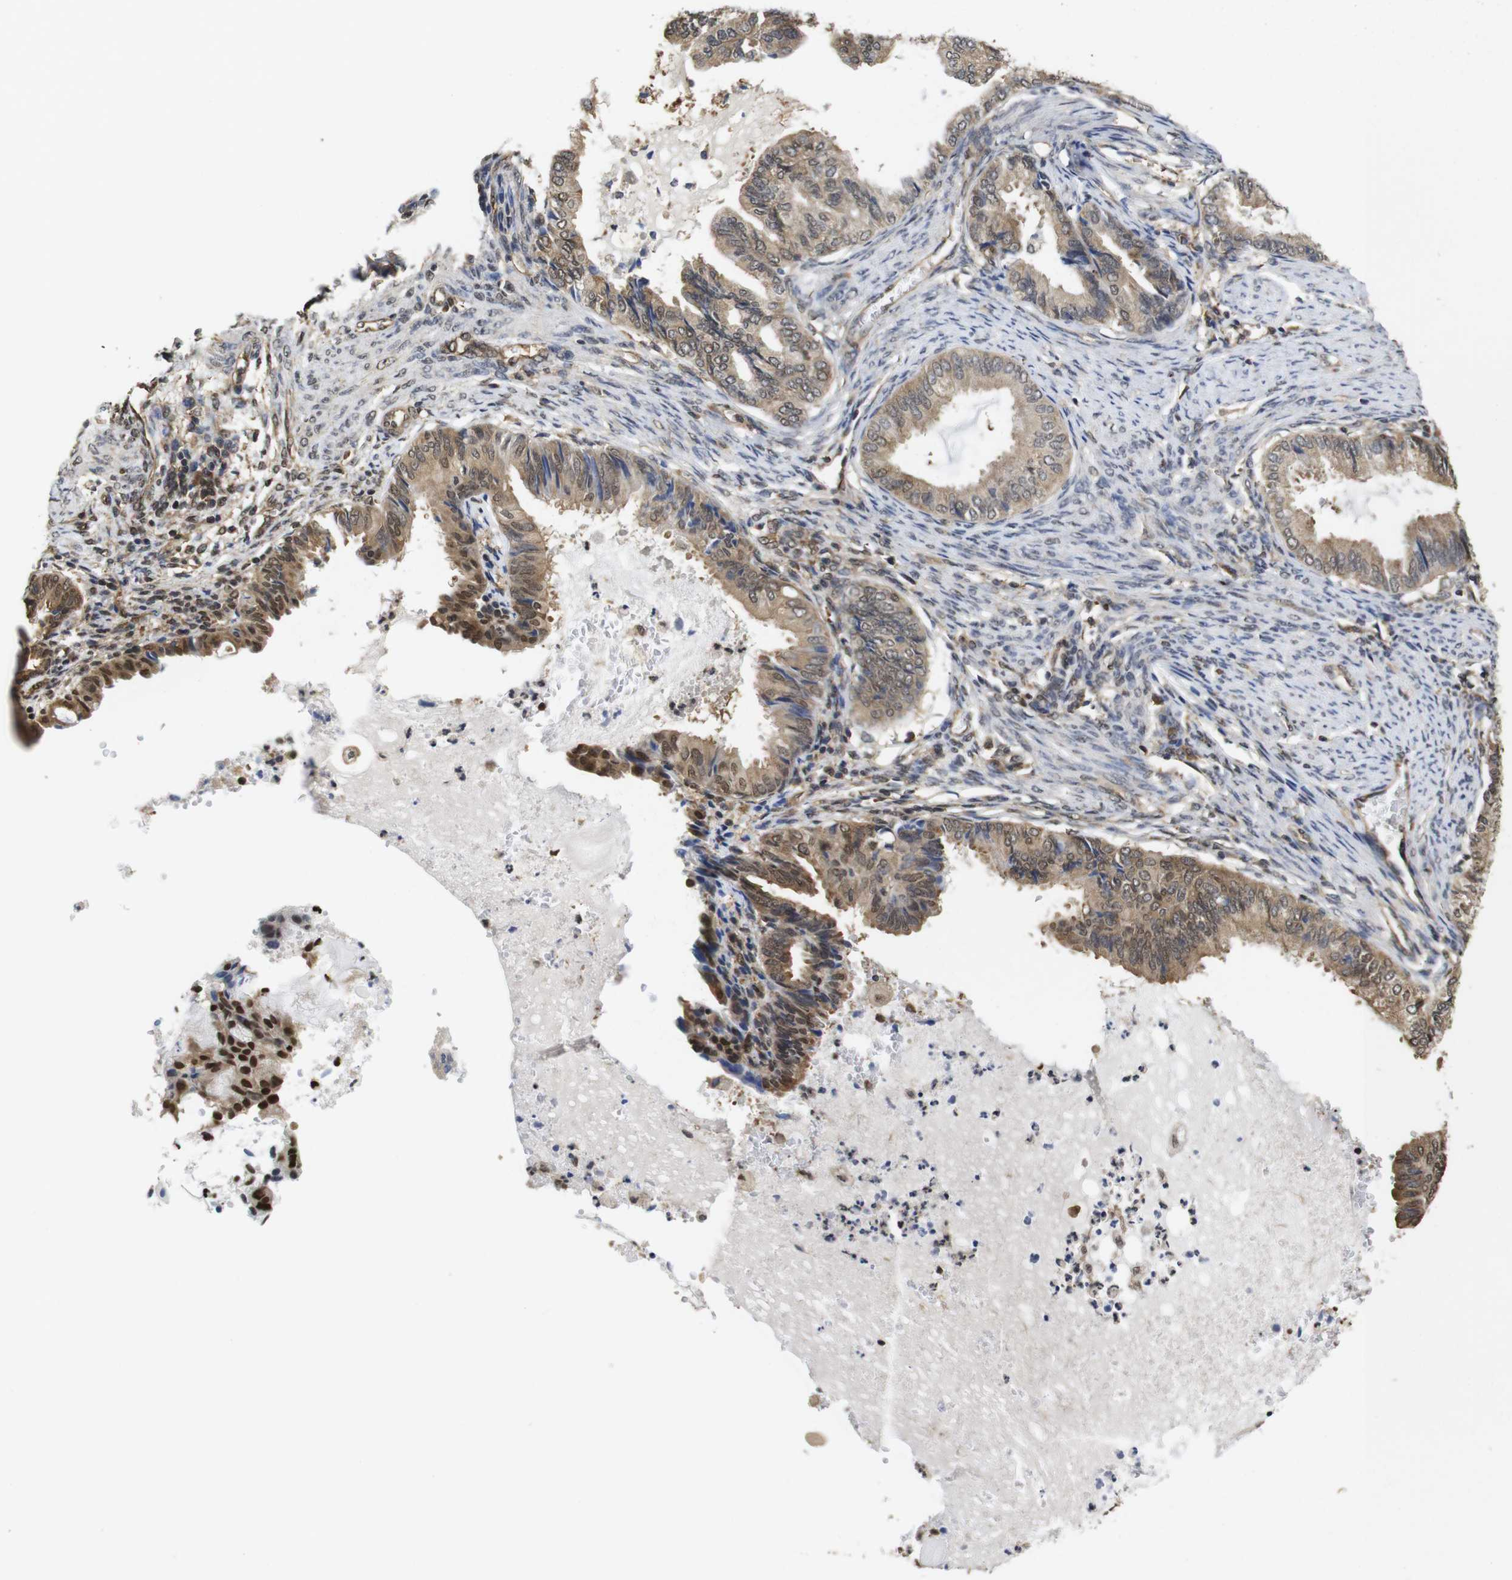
{"staining": {"intensity": "moderate", "quantity": ">75%", "location": "cytoplasmic/membranous"}, "tissue": "endometrial cancer", "cell_type": "Tumor cells", "image_type": "cancer", "snomed": [{"axis": "morphology", "description": "Adenocarcinoma, NOS"}, {"axis": "topography", "description": "Endometrium"}], "caption": "DAB (3,3'-diaminobenzidine) immunohistochemical staining of adenocarcinoma (endometrial) exhibits moderate cytoplasmic/membranous protein staining in approximately >75% of tumor cells. (DAB IHC with brightfield microscopy, high magnification).", "gene": "SUMO3", "patient": {"sex": "female", "age": 86}}